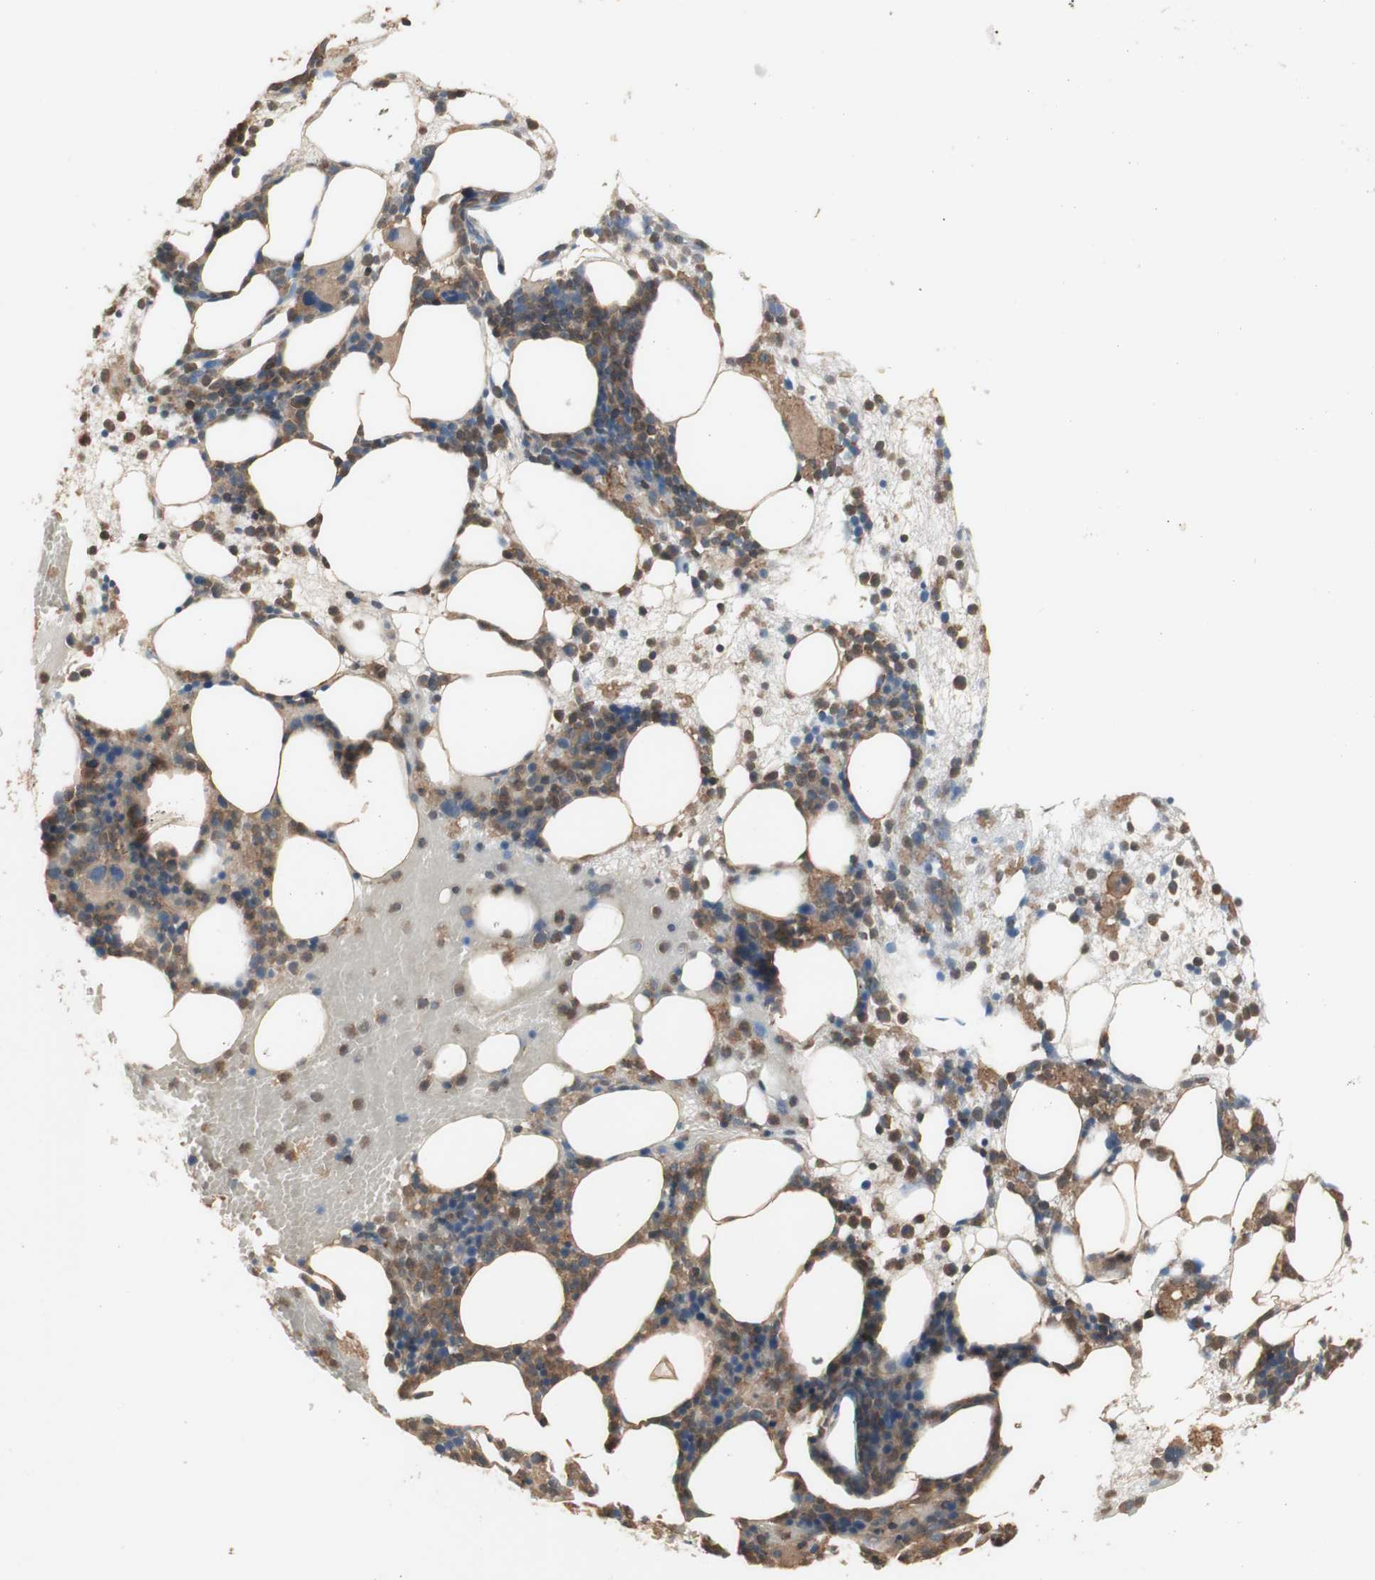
{"staining": {"intensity": "moderate", "quantity": "25%-75%", "location": "cytoplasmic/membranous,nuclear"}, "tissue": "bone marrow", "cell_type": "Hematopoietic cells", "image_type": "normal", "snomed": [{"axis": "morphology", "description": "Normal tissue, NOS"}, {"axis": "morphology", "description": "Inflammation, NOS"}, {"axis": "topography", "description": "Bone marrow"}], "caption": "An image of bone marrow stained for a protein reveals moderate cytoplasmic/membranous,nuclear brown staining in hematopoietic cells.", "gene": "YWHAB", "patient": {"sex": "female", "age": 79}}